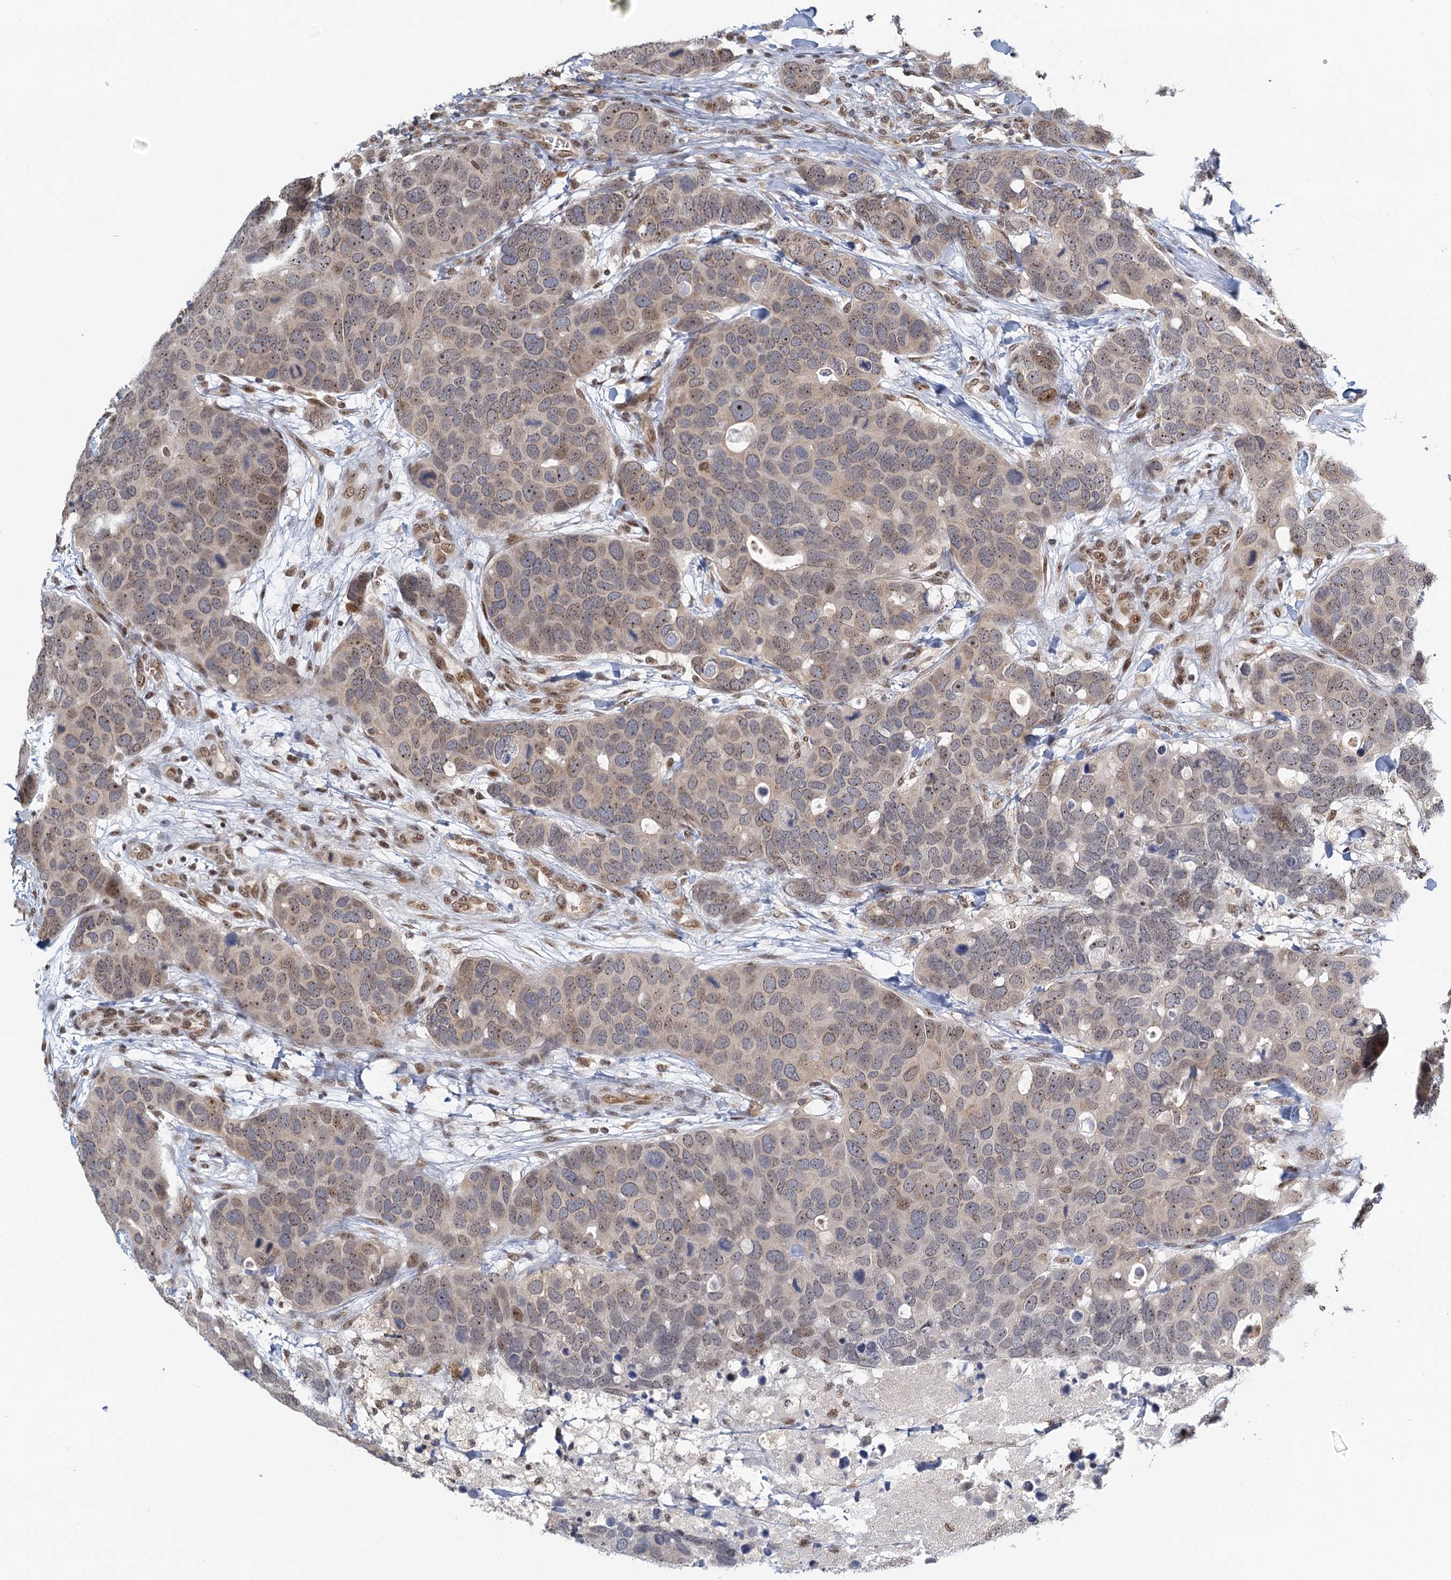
{"staining": {"intensity": "weak", "quantity": "25%-75%", "location": "cytoplasmic/membranous,nuclear"}, "tissue": "breast cancer", "cell_type": "Tumor cells", "image_type": "cancer", "snomed": [{"axis": "morphology", "description": "Duct carcinoma"}, {"axis": "topography", "description": "Breast"}], "caption": "IHC staining of infiltrating ductal carcinoma (breast), which reveals low levels of weak cytoplasmic/membranous and nuclear staining in approximately 25%-75% of tumor cells indicating weak cytoplasmic/membranous and nuclear protein staining. The staining was performed using DAB (brown) for protein detection and nuclei were counterstained in hematoxylin (blue).", "gene": "TREX1", "patient": {"sex": "female", "age": 83}}